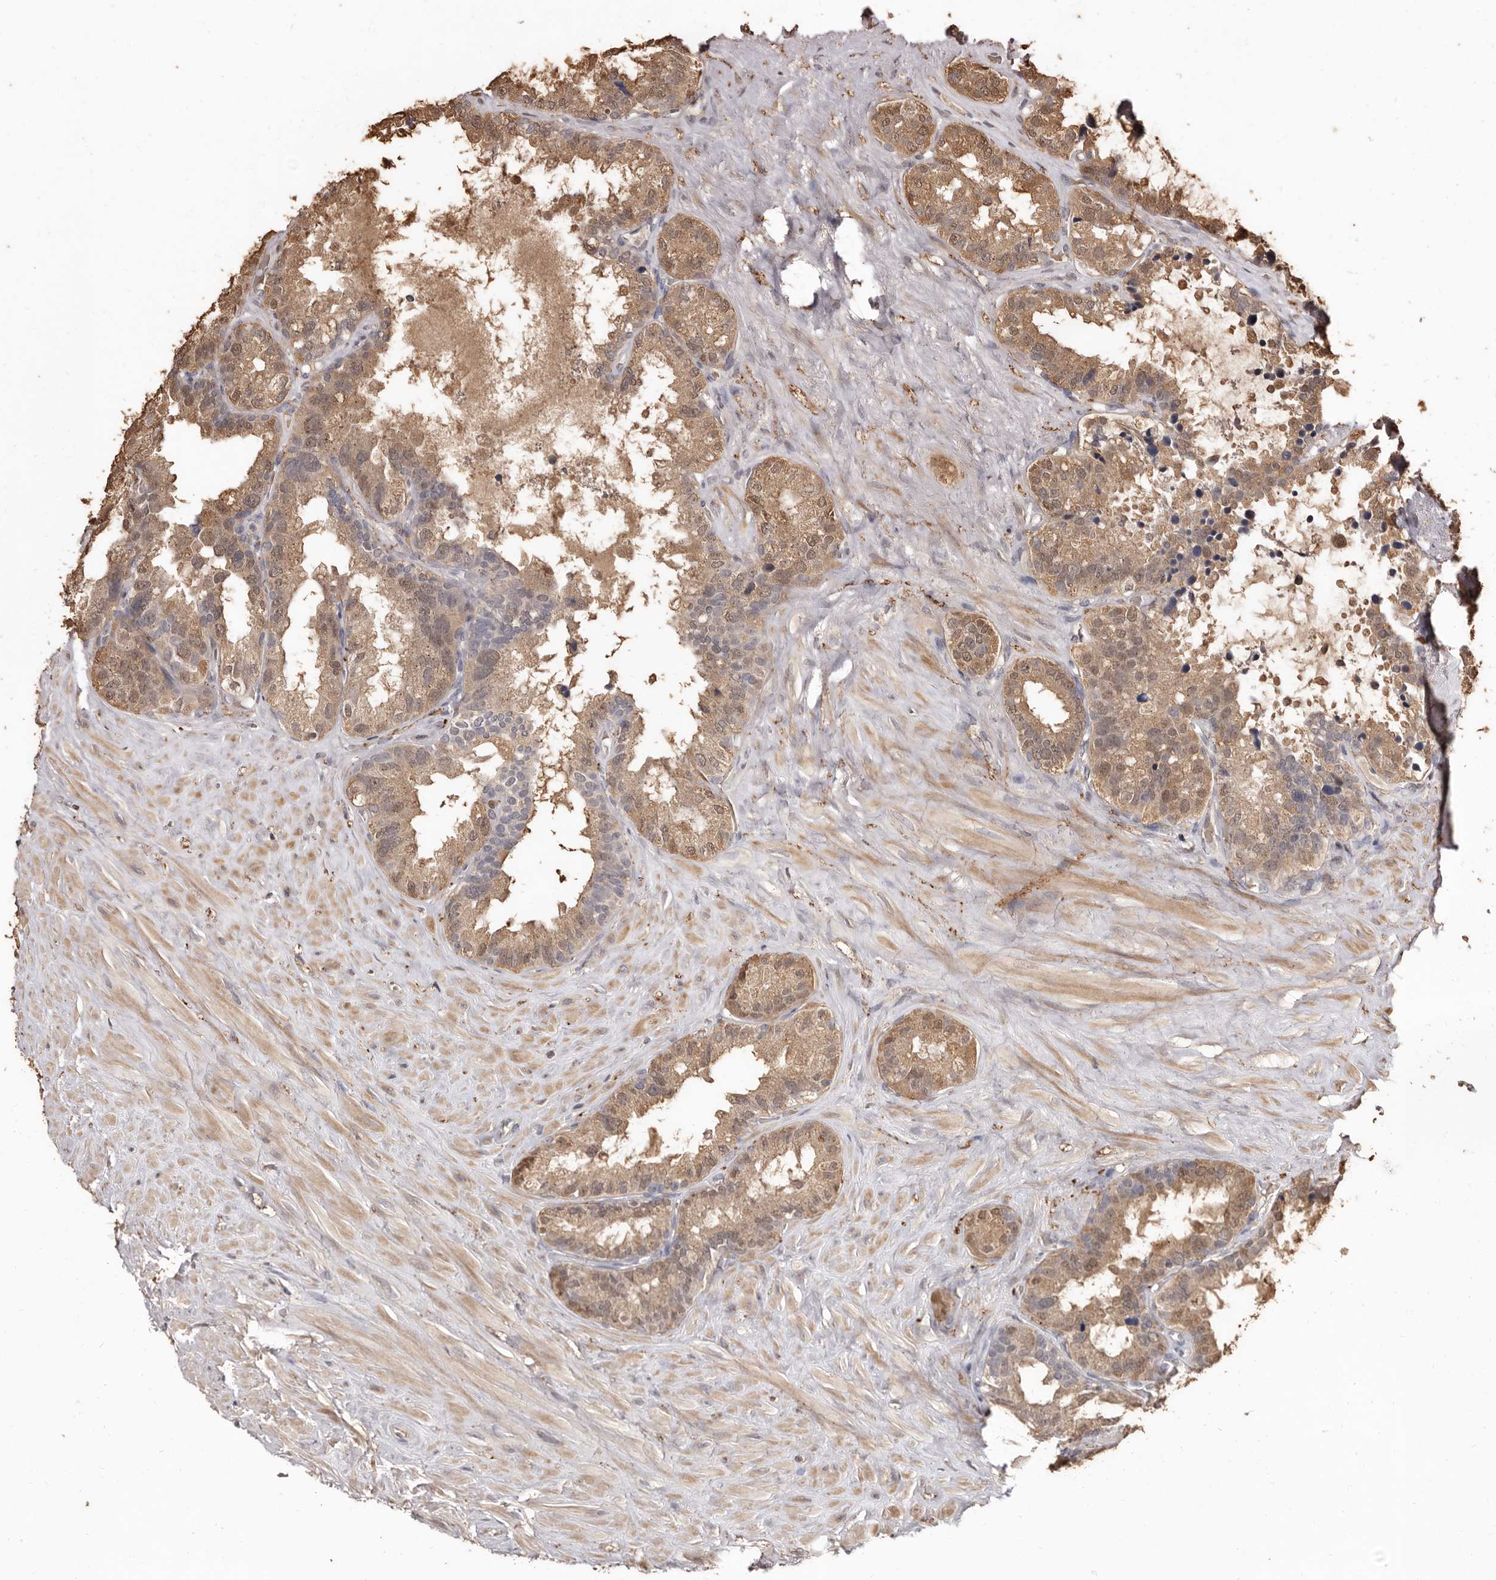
{"staining": {"intensity": "moderate", "quantity": ">75%", "location": "cytoplasmic/membranous"}, "tissue": "seminal vesicle", "cell_type": "Glandular cells", "image_type": "normal", "snomed": [{"axis": "morphology", "description": "Normal tissue, NOS"}, {"axis": "topography", "description": "Seminal veicle"}], "caption": "Immunohistochemistry (IHC) of unremarkable seminal vesicle exhibits medium levels of moderate cytoplasmic/membranous staining in approximately >75% of glandular cells.", "gene": "INAVA", "patient": {"sex": "male", "age": 80}}